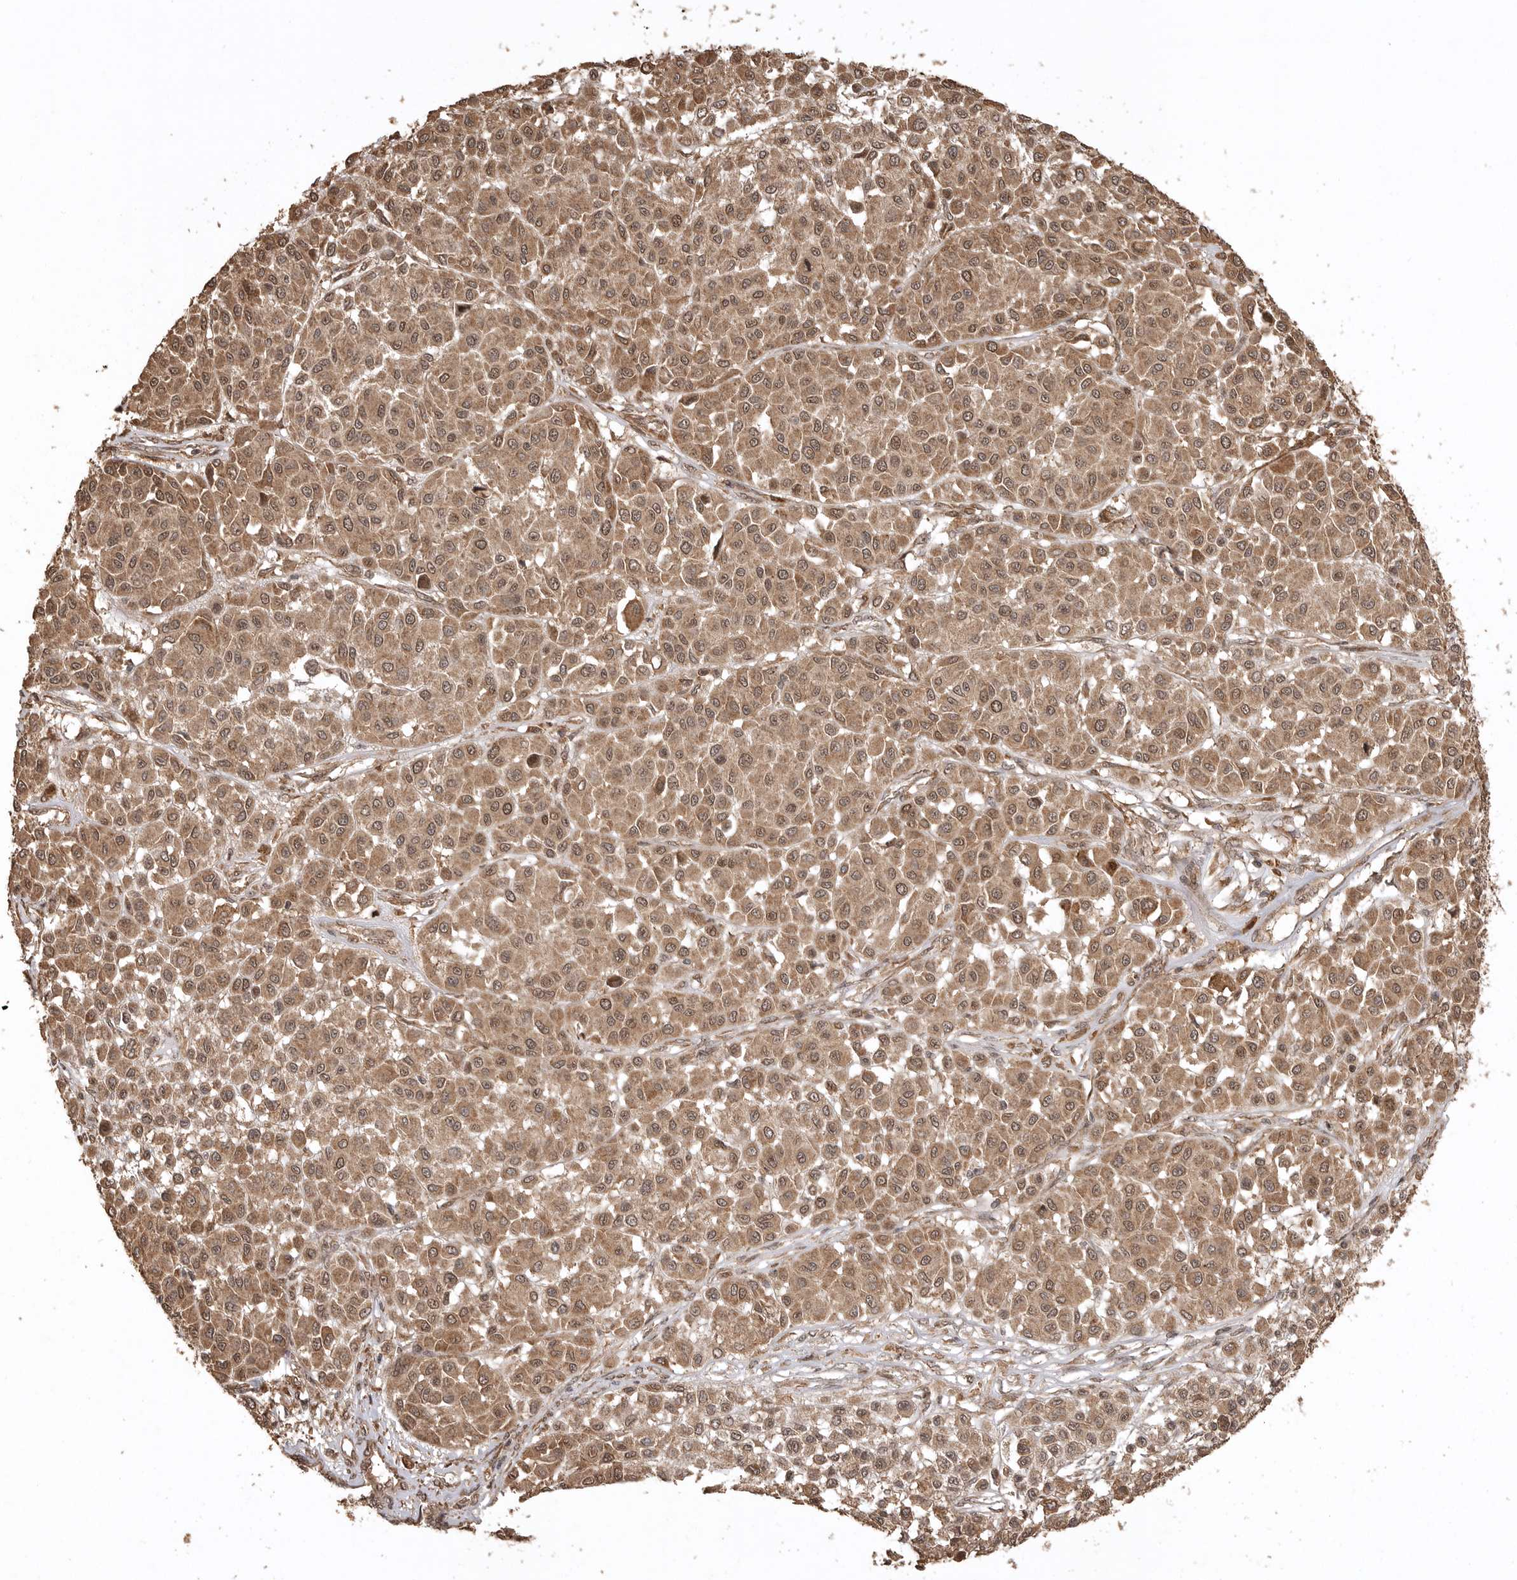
{"staining": {"intensity": "moderate", "quantity": ">75%", "location": "cytoplasmic/membranous"}, "tissue": "melanoma", "cell_type": "Tumor cells", "image_type": "cancer", "snomed": [{"axis": "morphology", "description": "Malignant melanoma, Metastatic site"}, {"axis": "topography", "description": "Soft tissue"}], "caption": "Tumor cells display moderate cytoplasmic/membranous positivity in approximately >75% of cells in melanoma.", "gene": "BOC", "patient": {"sex": "male", "age": 41}}